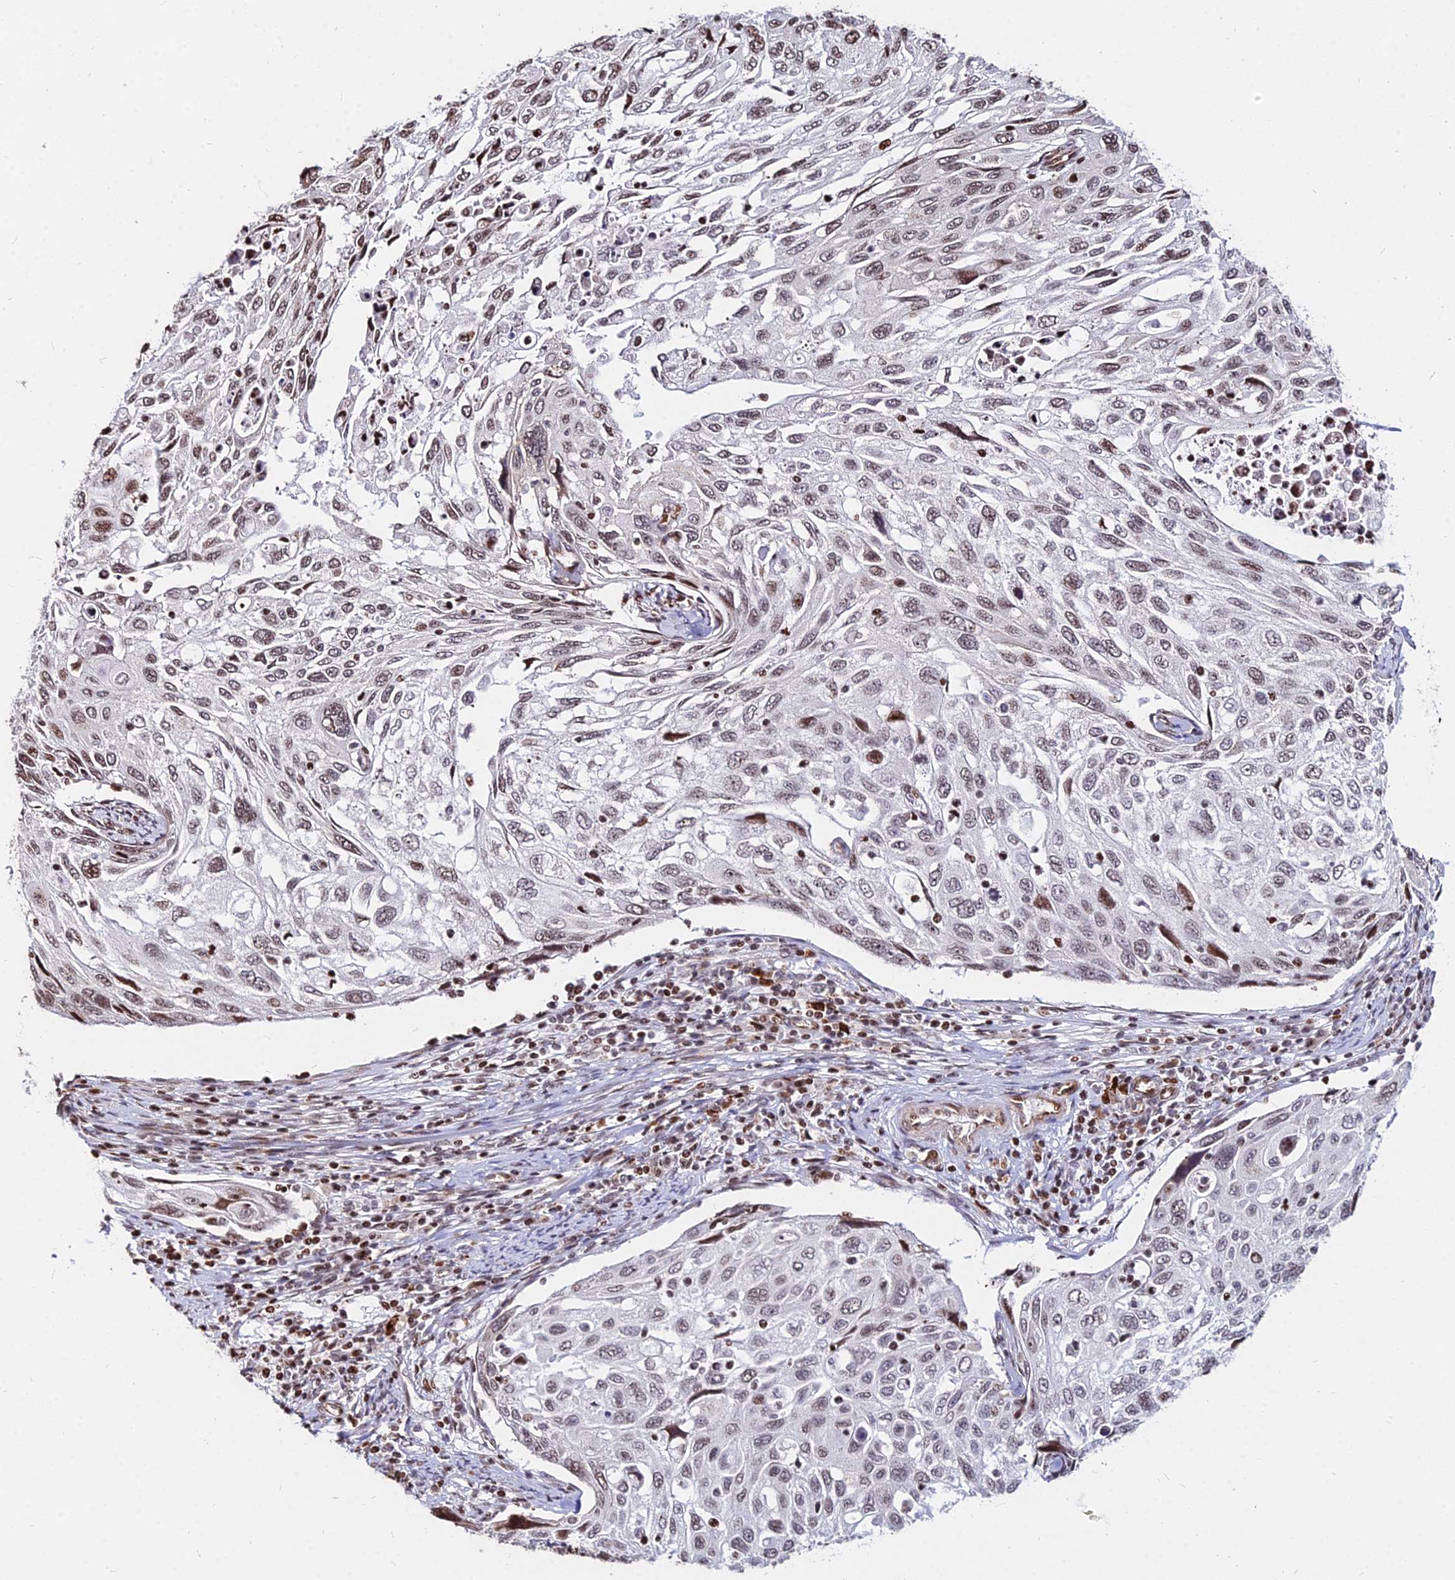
{"staining": {"intensity": "weak", "quantity": ">75%", "location": "nuclear"}, "tissue": "cervical cancer", "cell_type": "Tumor cells", "image_type": "cancer", "snomed": [{"axis": "morphology", "description": "Squamous cell carcinoma, NOS"}, {"axis": "topography", "description": "Cervix"}], "caption": "IHC (DAB) staining of cervical cancer demonstrates weak nuclear protein expression in approximately >75% of tumor cells.", "gene": "NYAP2", "patient": {"sex": "female", "age": 70}}